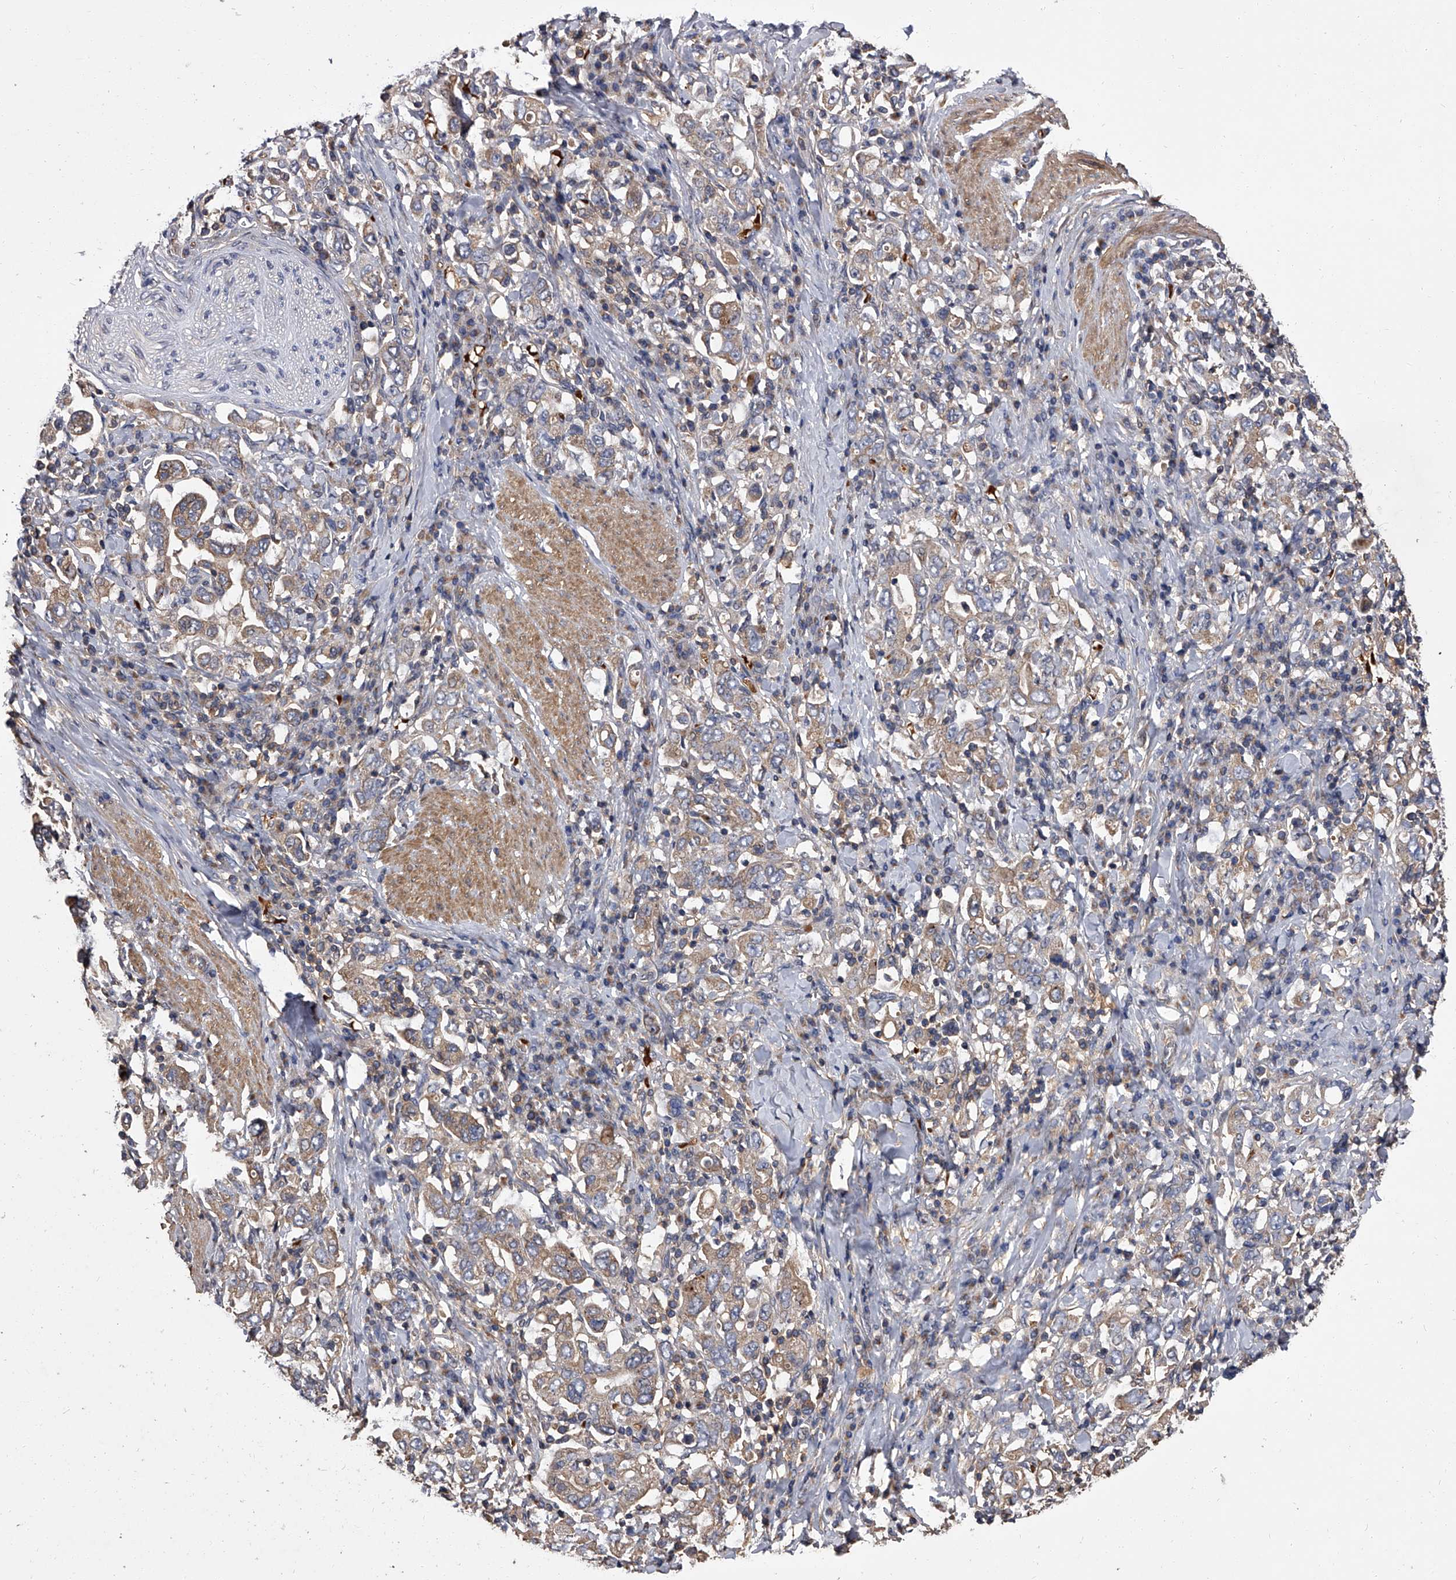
{"staining": {"intensity": "moderate", "quantity": ">75%", "location": "cytoplasmic/membranous"}, "tissue": "stomach cancer", "cell_type": "Tumor cells", "image_type": "cancer", "snomed": [{"axis": "morphology", "description": "Adenocarcinoma, NOS"}, {"axis": "topography", "description": "Stomach, upper"}], "caption": "This micrograph displays stomach cancer stained with immunohistochemistry to label a protein in brown. The cytoplasmic/membranous of tumor cells show moderate positivity for the protein. Nuclei are counter-stained blue.", "gene": "STK36", "patient": {"sex": "male", "age": 62}}